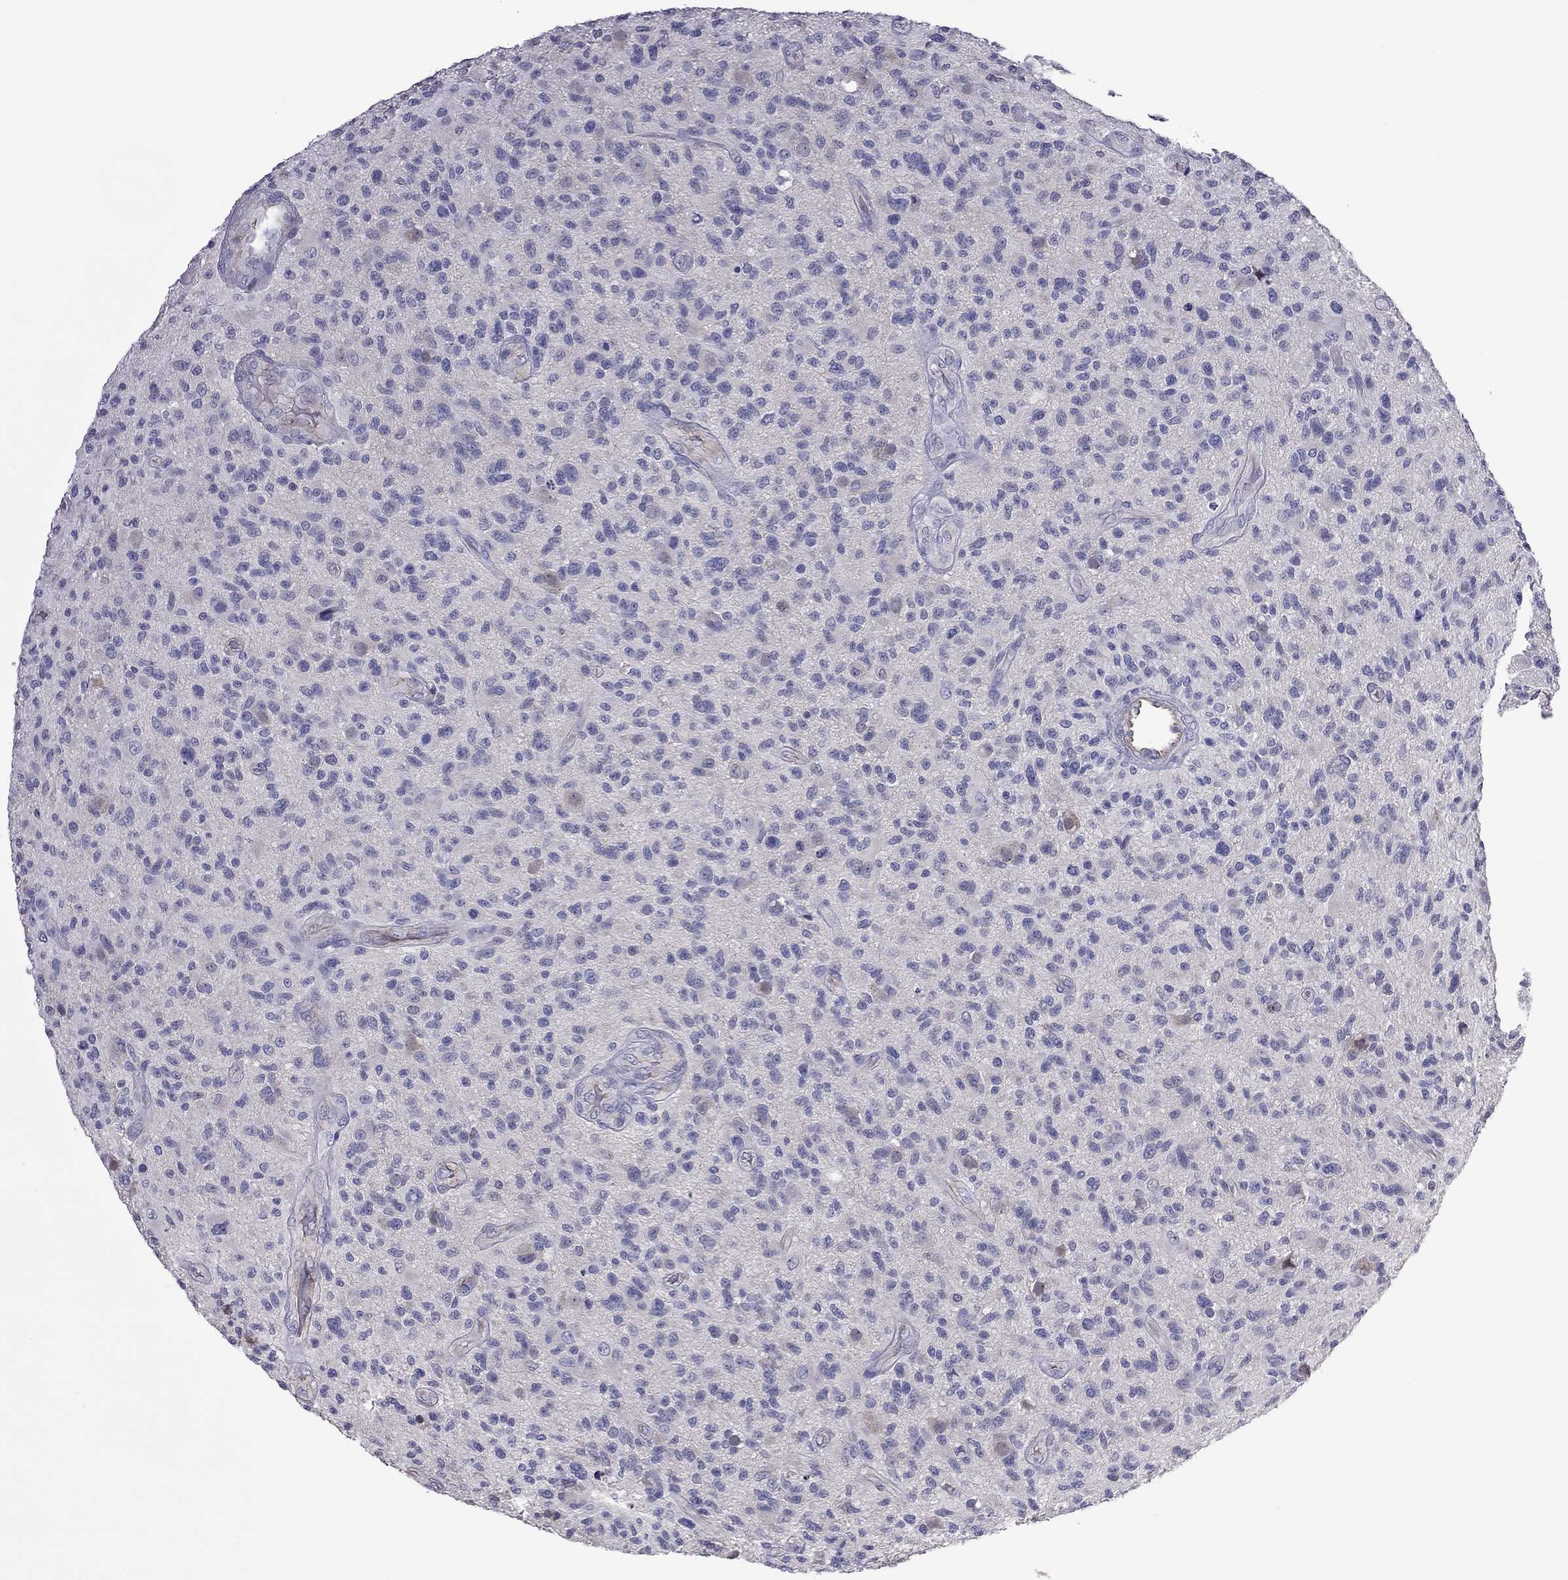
{"staining": {"intensity": "negative", "quantity": "none", "location": "none"}, "tissue": "glioma", "cell_type": "Tumor cells", "image_type": "cancer", "snomed": [{"axis": "morphology", "description": "Glioma, malignant, High grade"}, {"axis": "topography", "description": "Brain"}], "caption": "Tumor cells show no significant protein positivity in malignant glioma (high-grade).", "gene": "FEZ1", "patient": {"sex": "male", "age": 47}}